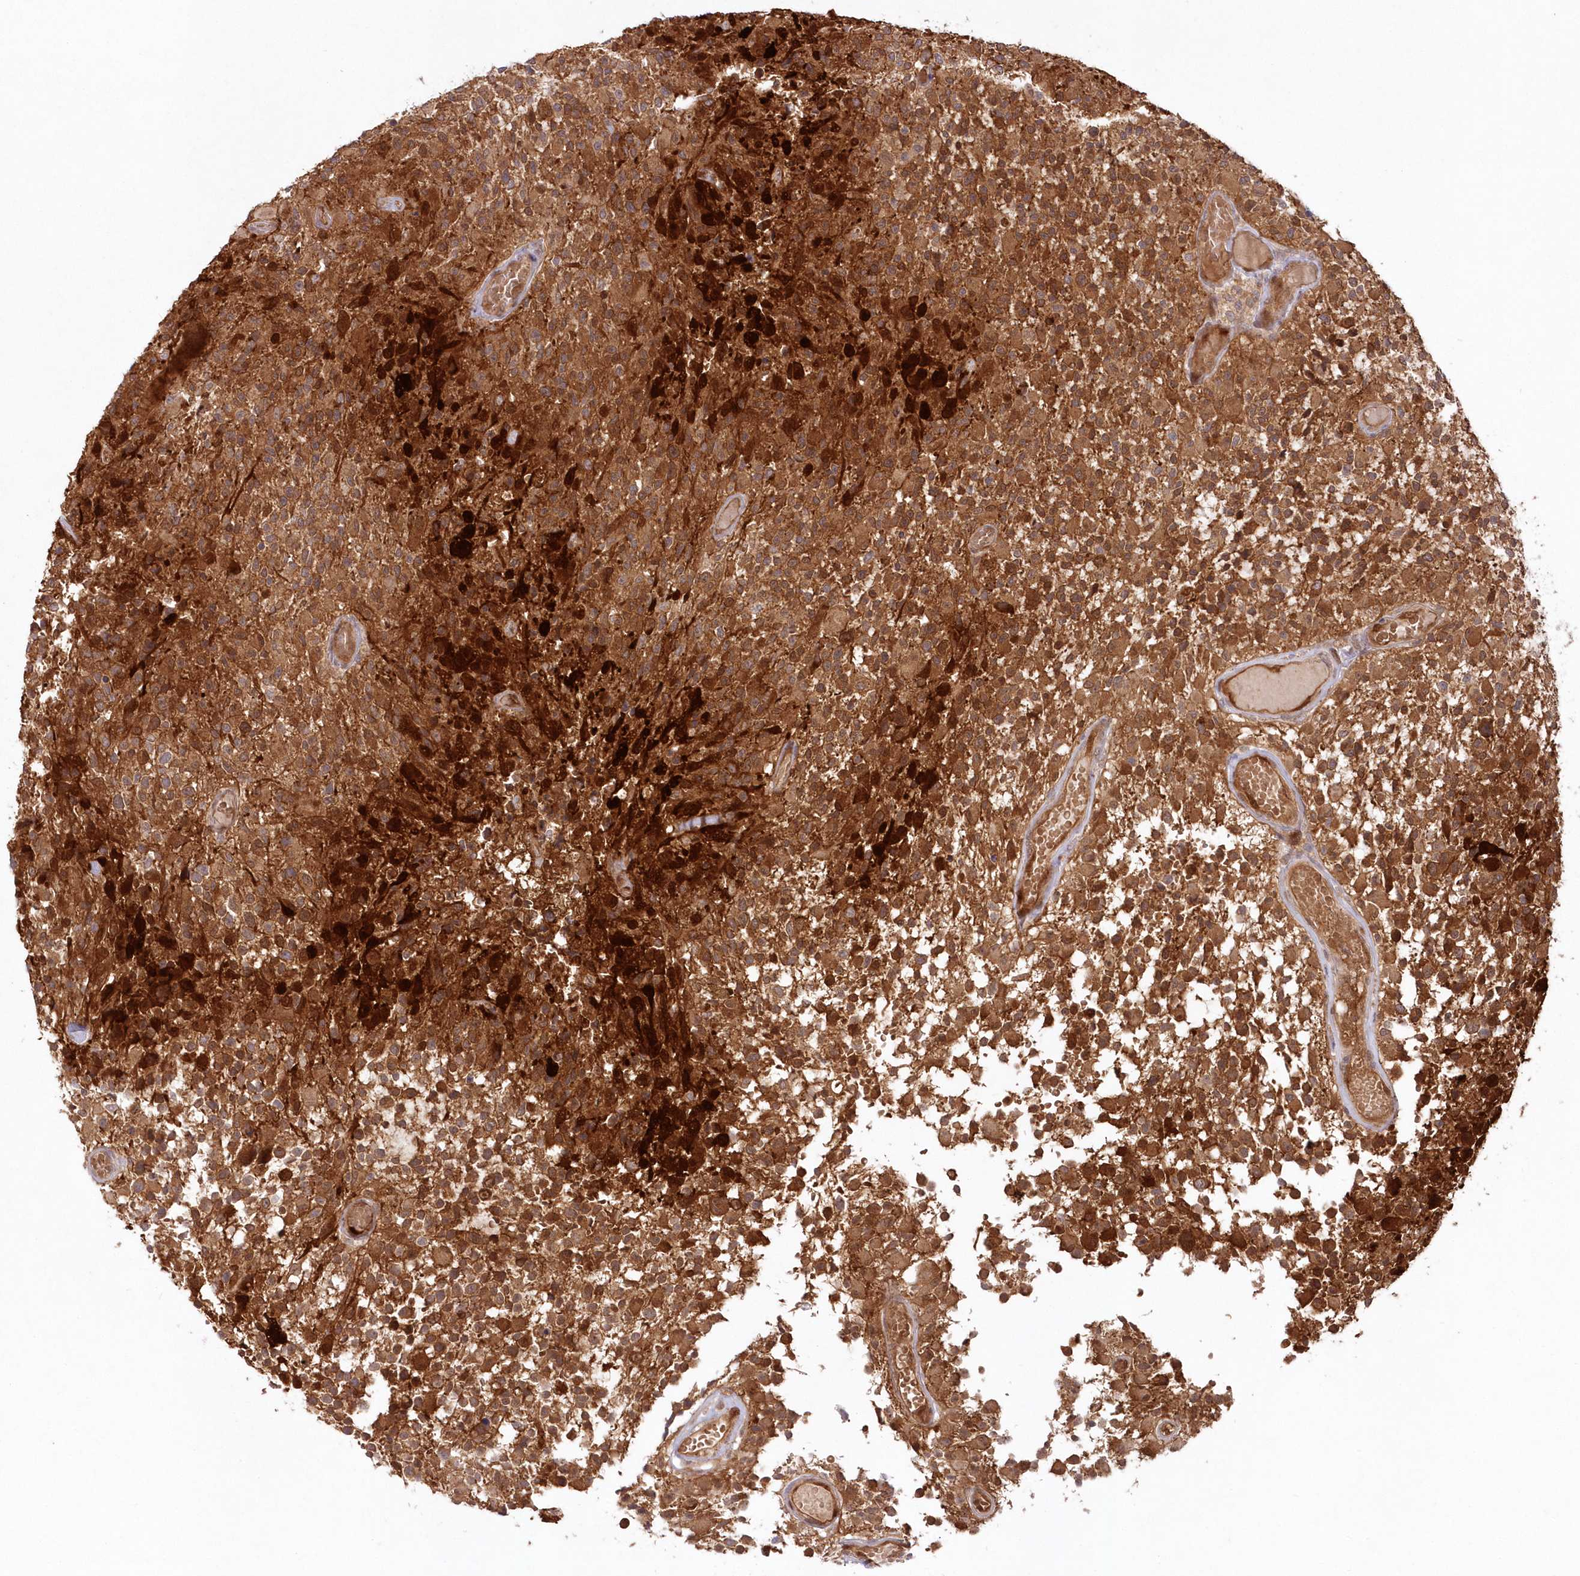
{"staining": {"intensity": "moderate", "quantity": ">75%", "location": "cytoplasmic/membranous"}, "tissue": "glioma", "cell_type": "Tumor cells", "image_type": "cancer", "snomed": [{"axis": "morphology", "description": "Glioma, malignant, High grade"}, {"axis": "morphology", "description": "Glioblastoma, NOS"}, {"axis": "topography", "description": "Brain"}], "caption": "Immunohistochemistry (IHC) of glioma shows medium levels of moderate cytoplasmic/membranous staining in about >75% of tumor cells. The staining was performed using DAB to visualize the protein expression in brown, while the nuclei were stained in blue with hematoxylin (Magnification: 20x).", "gene": "GBE1", "patient": {"sex": "male", "age": 60}}